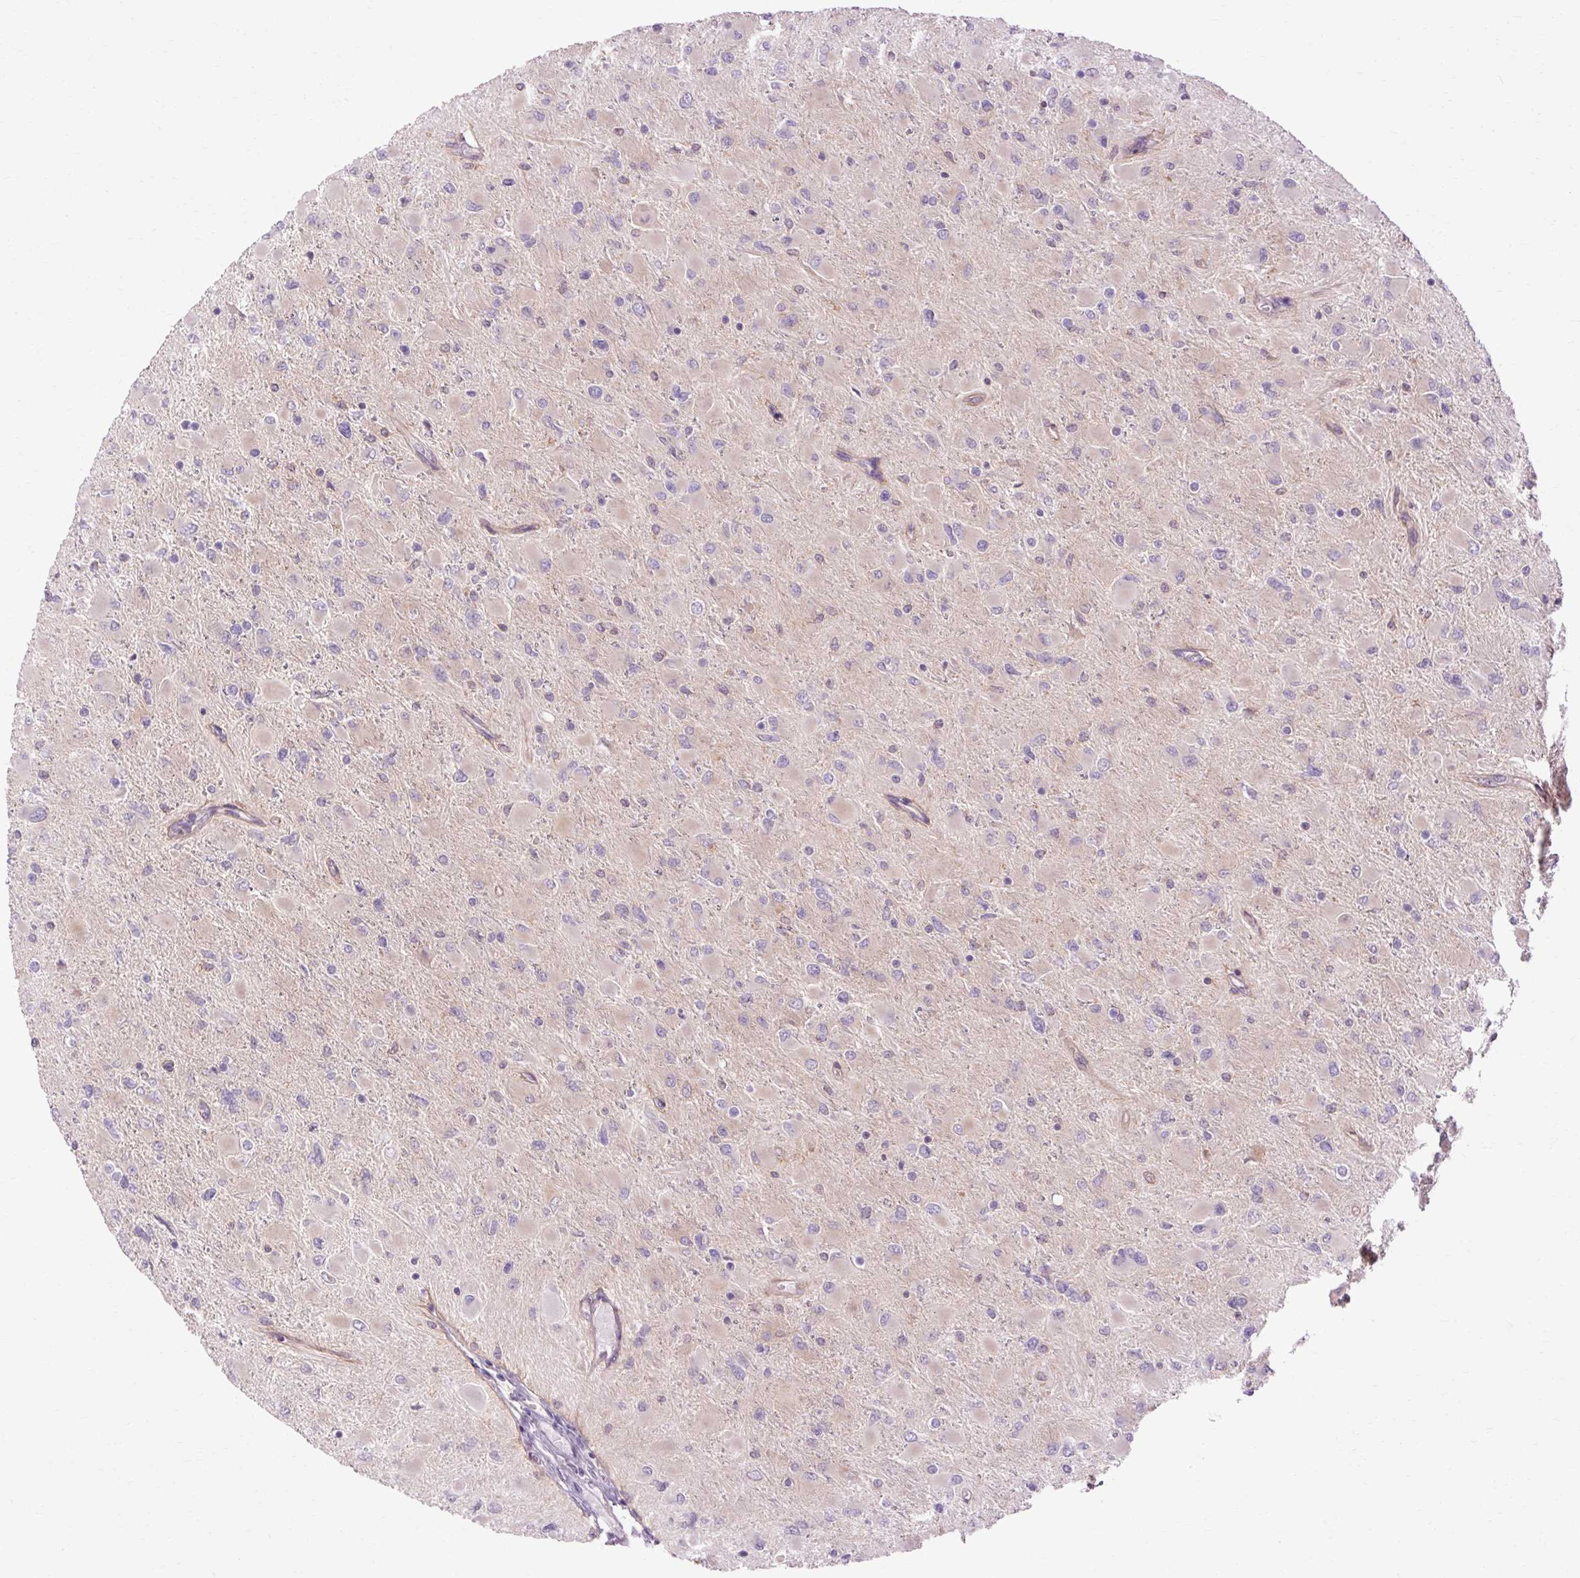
{"staining": {"intensity": "negative", "quantity": "none", "location": "none"}, "tissue": "glioma", "cell_type": "Tumor cells", "image_type": "cancer", "snomed": [{"axis": "morphology", "description": "Glioma, malignant, High grade"}, {"axis": "topography", "description": "Cerebral cortex"}], "caption": "Tumor cells are negative for protein expression in human glioma.", "gene": "TM6SF1", "patient": {"sex": "female", "age": 36}}